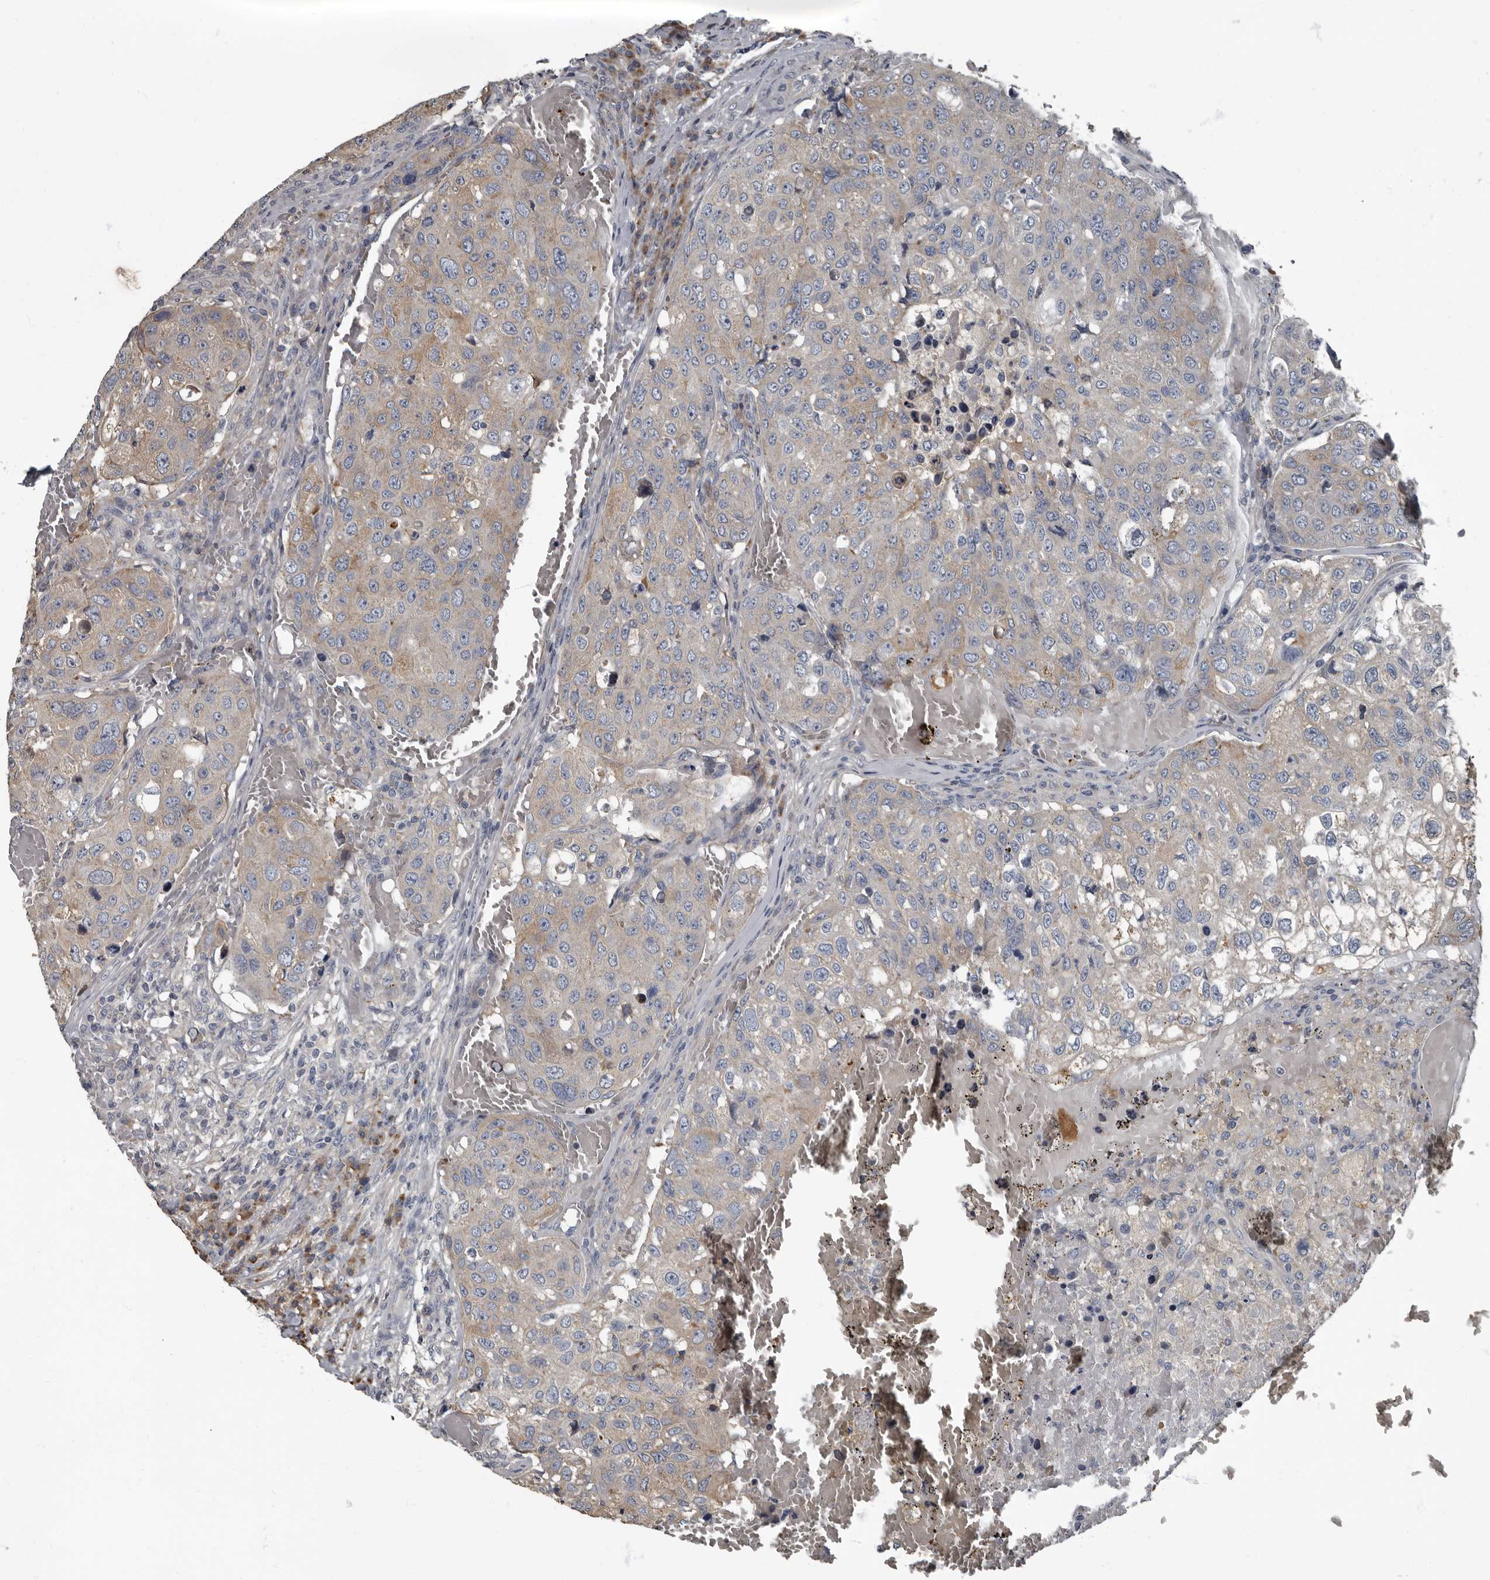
{"staining": {"intensity": "weak", "quantity": "<25%", "location": "cytoplasmic/membranous"}, "tissue": "urothelial cancer", "cell_type": "Tumor cells", "image_type": "cancer", "snomed": [{"axis": "morphology", "description": "Urothelial carcinoma, High grade"}, {"axis": "topography", "description": "Lymph node"}, {"axis": "topography", "description": "Urinary bladder"}], "caption": "Immunohistochemical staining of urothelial cancer displays no significant staining in tumor cells.", "gene": "TPD52L1", "patient": {"sex": "male", "age": 51}}